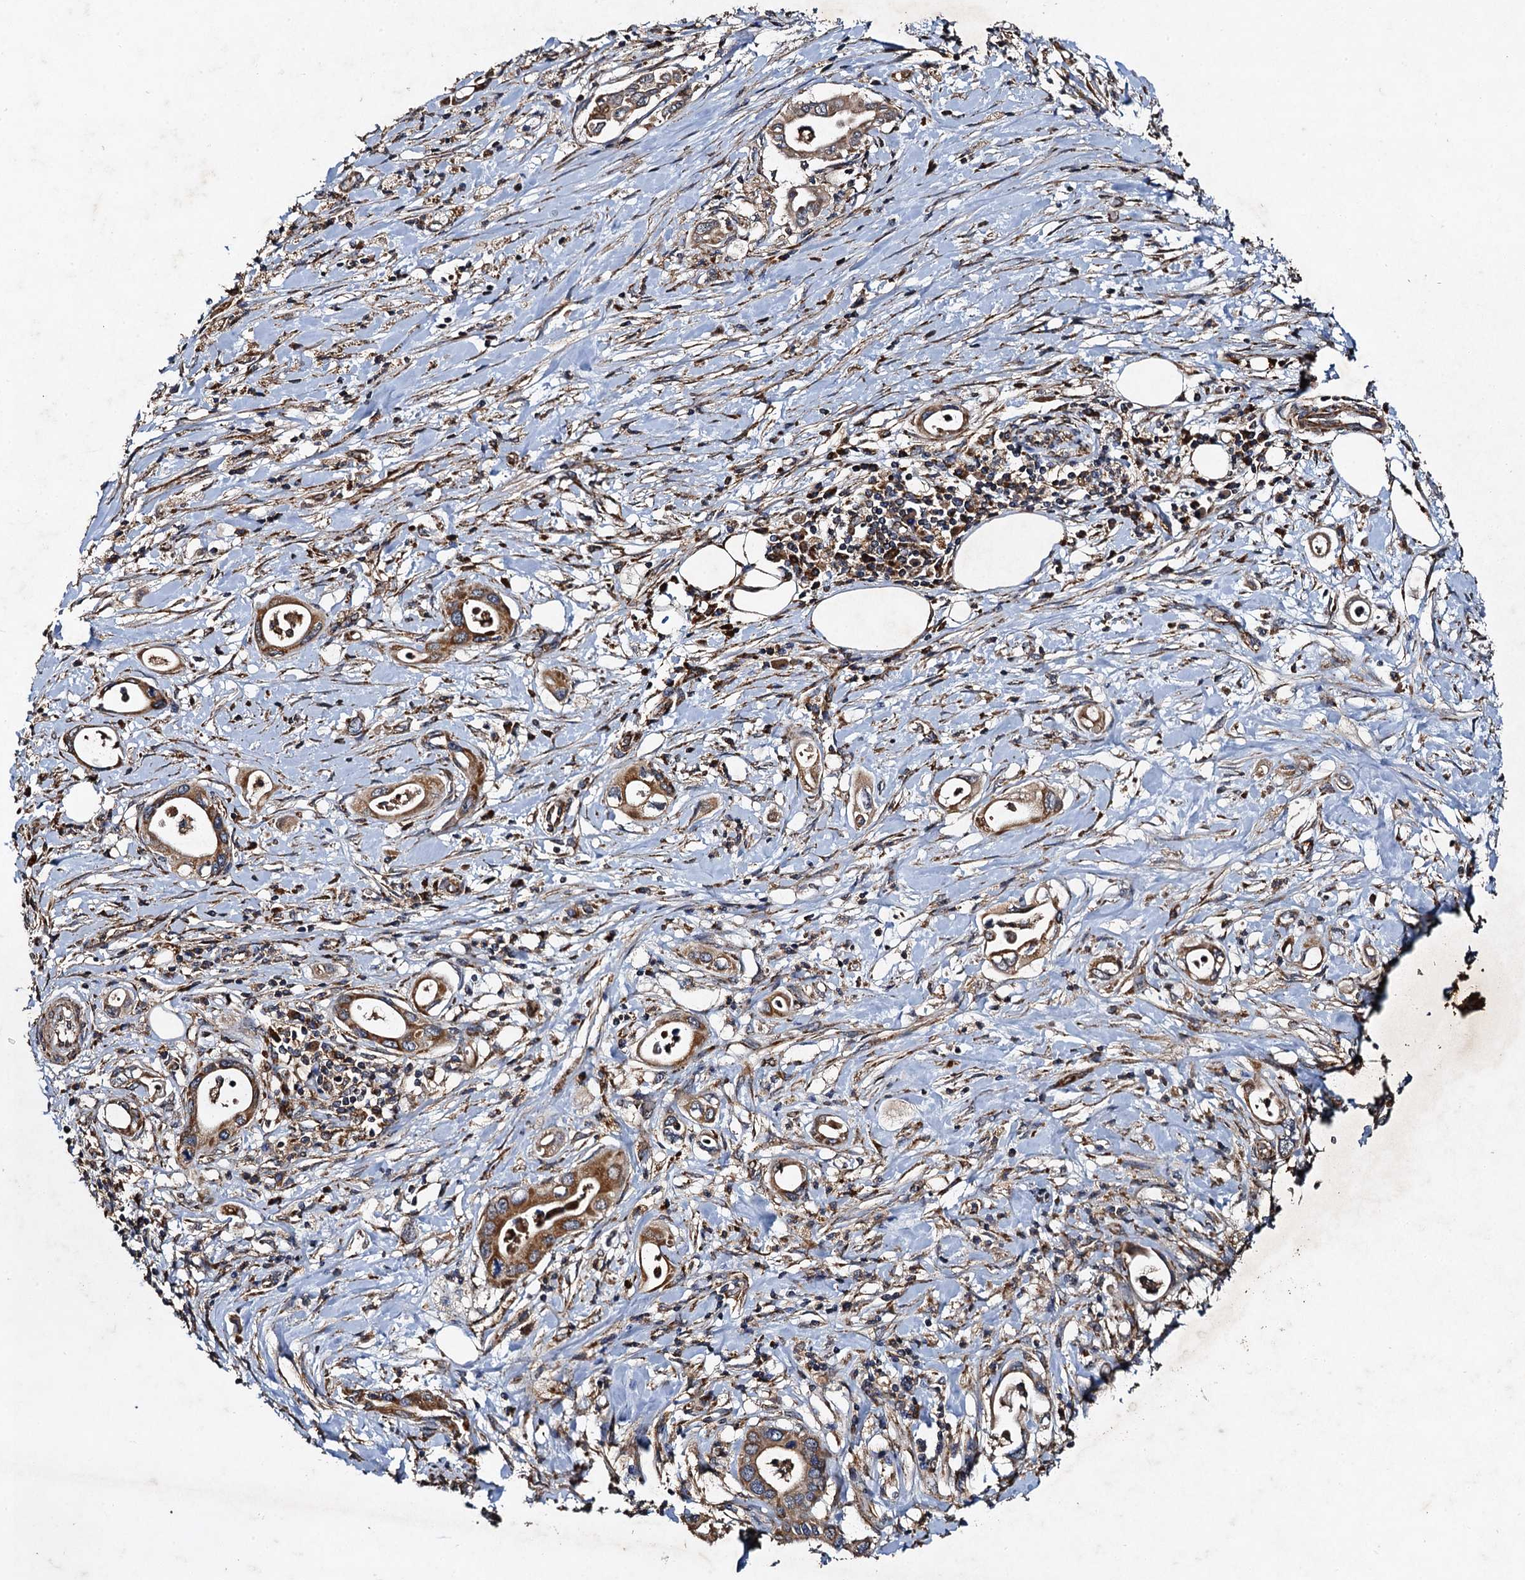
{"staining": {"intensity": "moderate", "quantity": ">75%", "location": "cytoplasmic/membranous"}, "tissue": "pancreatic cancer", "cell_type": "Tumor cells", "image_type": "cancer", "snomed": [{"axis": "morphology", "description": "Adenocarcinoma, NOS"}, {"axis": "topography", "description": "Pancreas"}], "caption": "Protein expression analysis of pancreatic cancer exhibits moderate cytoplasmic/membranous staining in about >75% of tumor cells.", "gene": "NDUFA13", "patient": {"sex": "female", "age": 77}}